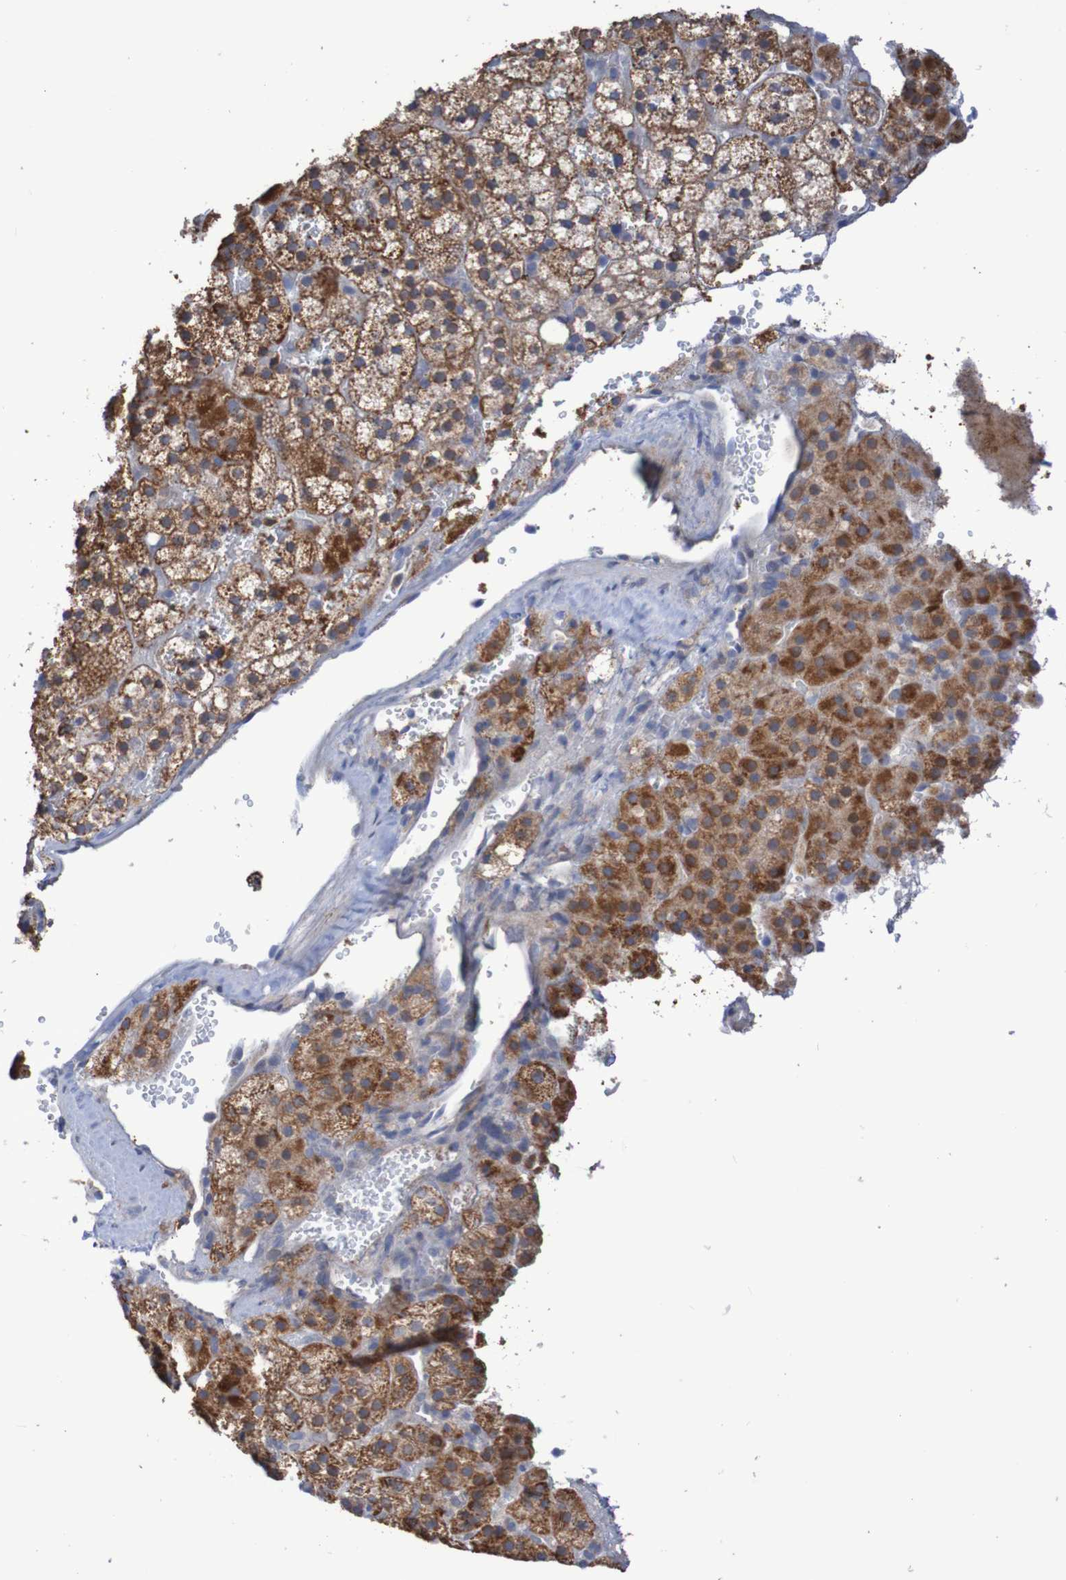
{"staining": {"intensity": "strong", "quantity": ">75%", "location": "cytoplasmic/membranous"}, "tissue": "adrenal gland", "cell_type": "Glandular cells", "image_type": "normal", "snomed": [{"axis": "morphology", "description": "Normal tissue, NOS"}, {"axis": "topography", "description": "Adrenal gland"}], "caption": "The immunohistochemical stain labels strong cytoplasmic/membranous positivity in glandular cells of unremarkable adrenal gland. Using DAB (3,3'-diaminobenzidine) (brown) and hematoxylin (blue) stains, captured at high magnification using brightfield microscopy.", "gene": "C3orf18", "patient": {"sex": "female", "age": 59}}